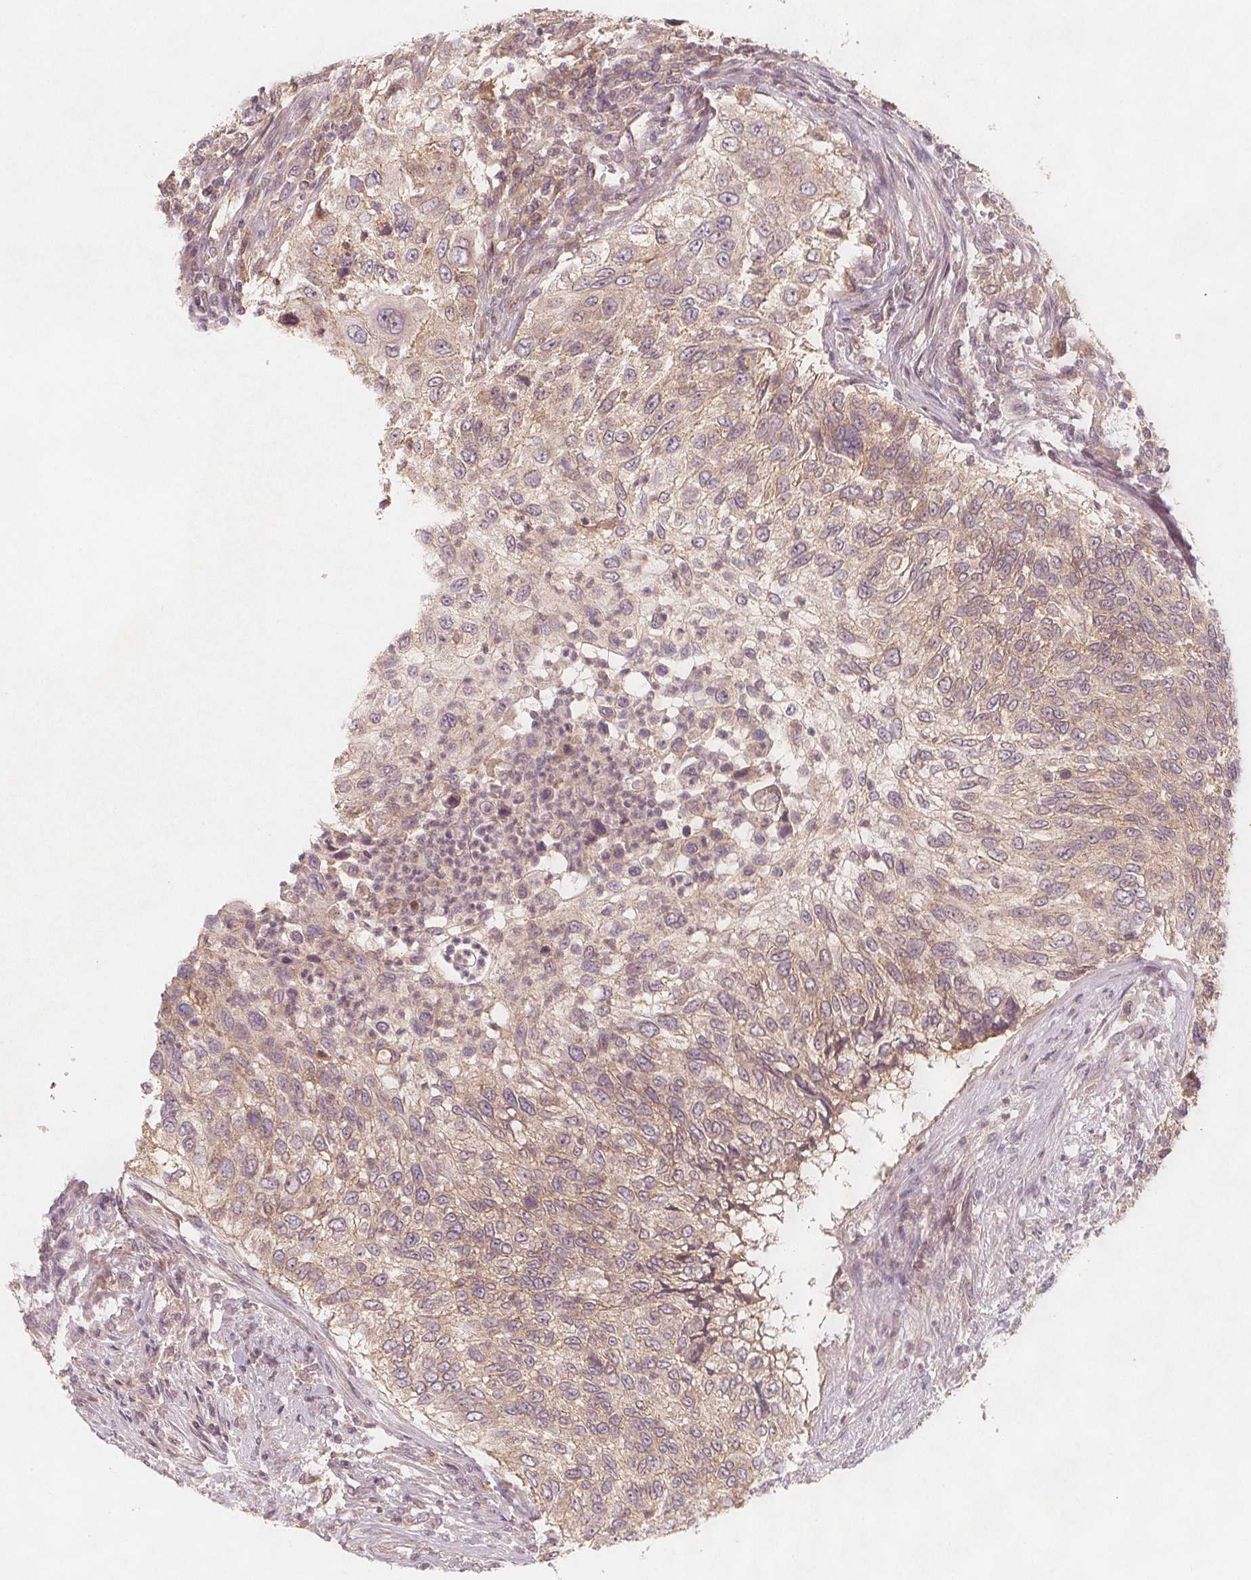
{"staining": {"intensity": "weak", "quantity": ">75%", "location": "cytoplasmic/membranous"}, "tissue": "urothelial cancer", "cell_type": "Tumor cells", "image_type": "cancer", "snomed": [{"axis": "morphology", "description": "Urothelial carcinoma, High grade"}, {"axis": "topography", "description": "Urinary bladder"}], "caption": "Urothelial cancer was stained to show a protein in brown. There is low levels of weak cytoplasmic/membranous expression in approximately >75% of tumor cells.", "gene": "NCSTN", "patient": {"sex": "female", "age": 60}}